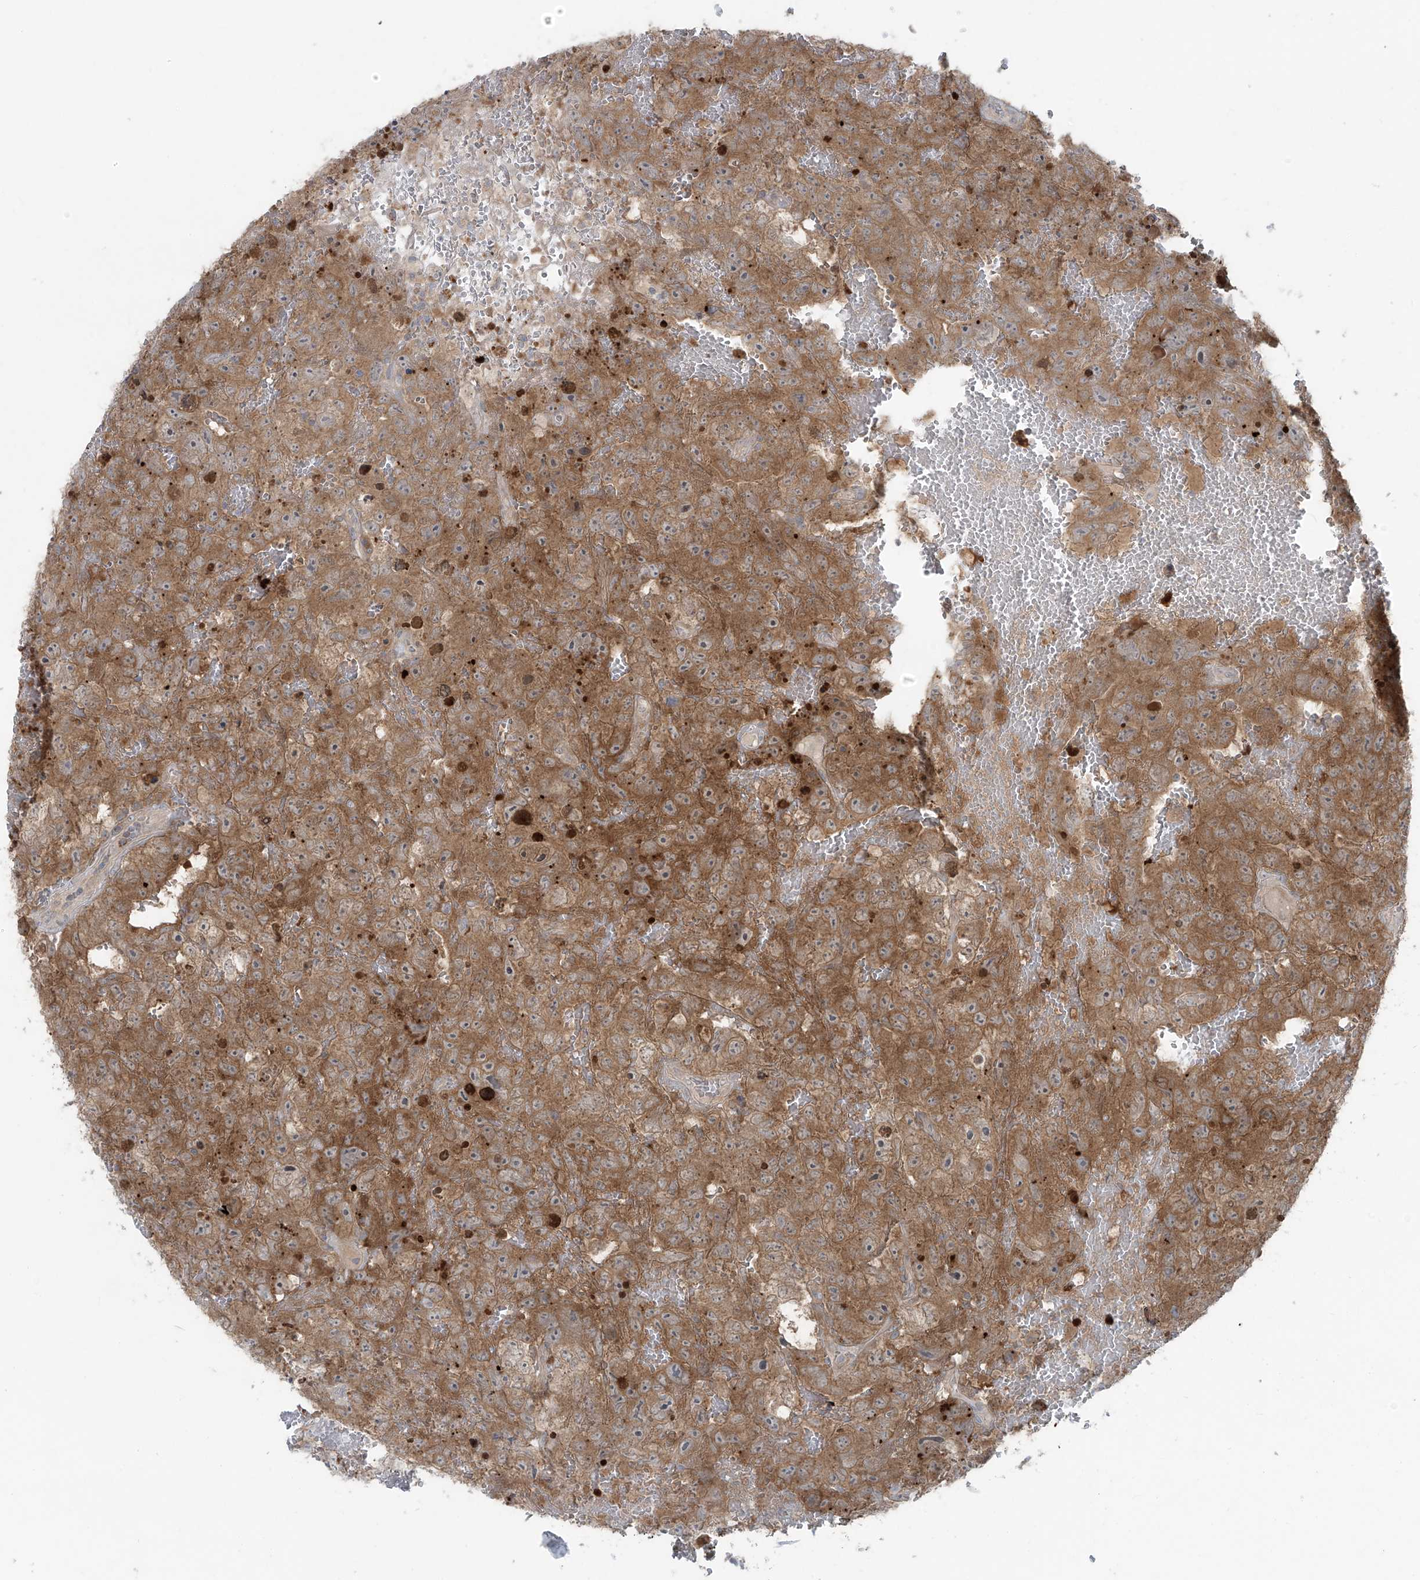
{"staining": {"intensity": "moderate", "quantity": ">75%", "location": "cytoplasmic/membranous"}, "tissue": "testis cancer", "cell_type": "Tumor cells", "image_type": "cancer", "snomed": [{"axis": "morphology", "description": "Carcinoma, Embryonal, NOS"}, {"axis": "topography", "description": "Testis"}], "caption": "Testis cancer was stained to show a protein in brown. There is medium levels of moderate cytoplasmic/membranous positivity in about >75% of tumor cells.", "gene": "PPAT", "patient": {"sex": "male", "age": 45}}